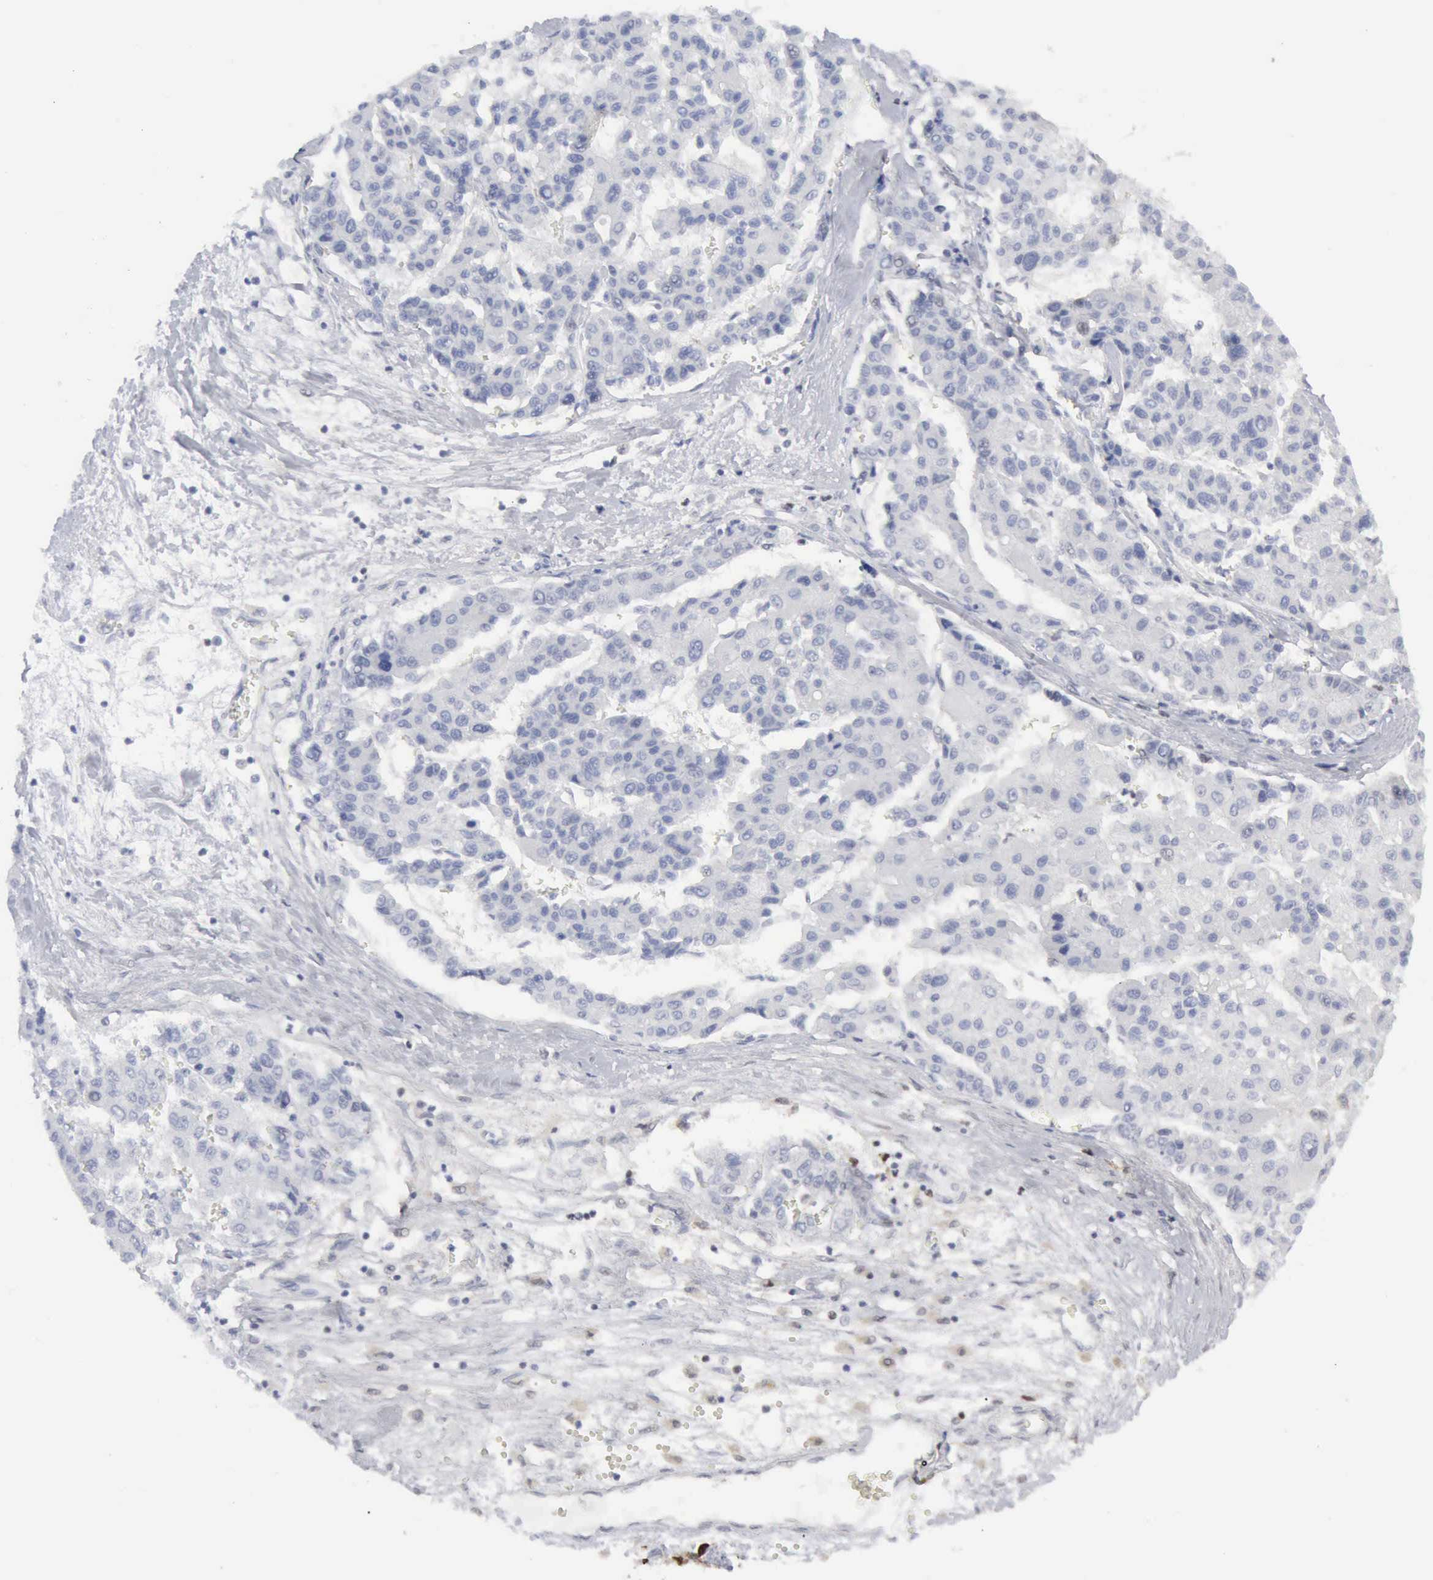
{"staining": {"intensity": "negative", "quantity": "none", "location": "none"}, "tissue": "liver cancer", "cell_type": "Tumor cells", "image_type": "cancer", "snomed": [{"axis": "morphology", "description": "Carcinoma, Hepatocellular, NOS"}, {"axis": "topography", "description": "Liver"}], "caption": "DAB immunohistochemical staining of liver cancer (hepatocellular carcinoma) displays no significant staining in tumor cells. (Stains: DAB immunohistochemistry (IHC) with hematoxylin counter stain, Microscopy: brightfield microscopy at high magnification).", "gene": "STAT1", "patient": {"sex": "male", "age": 64}}